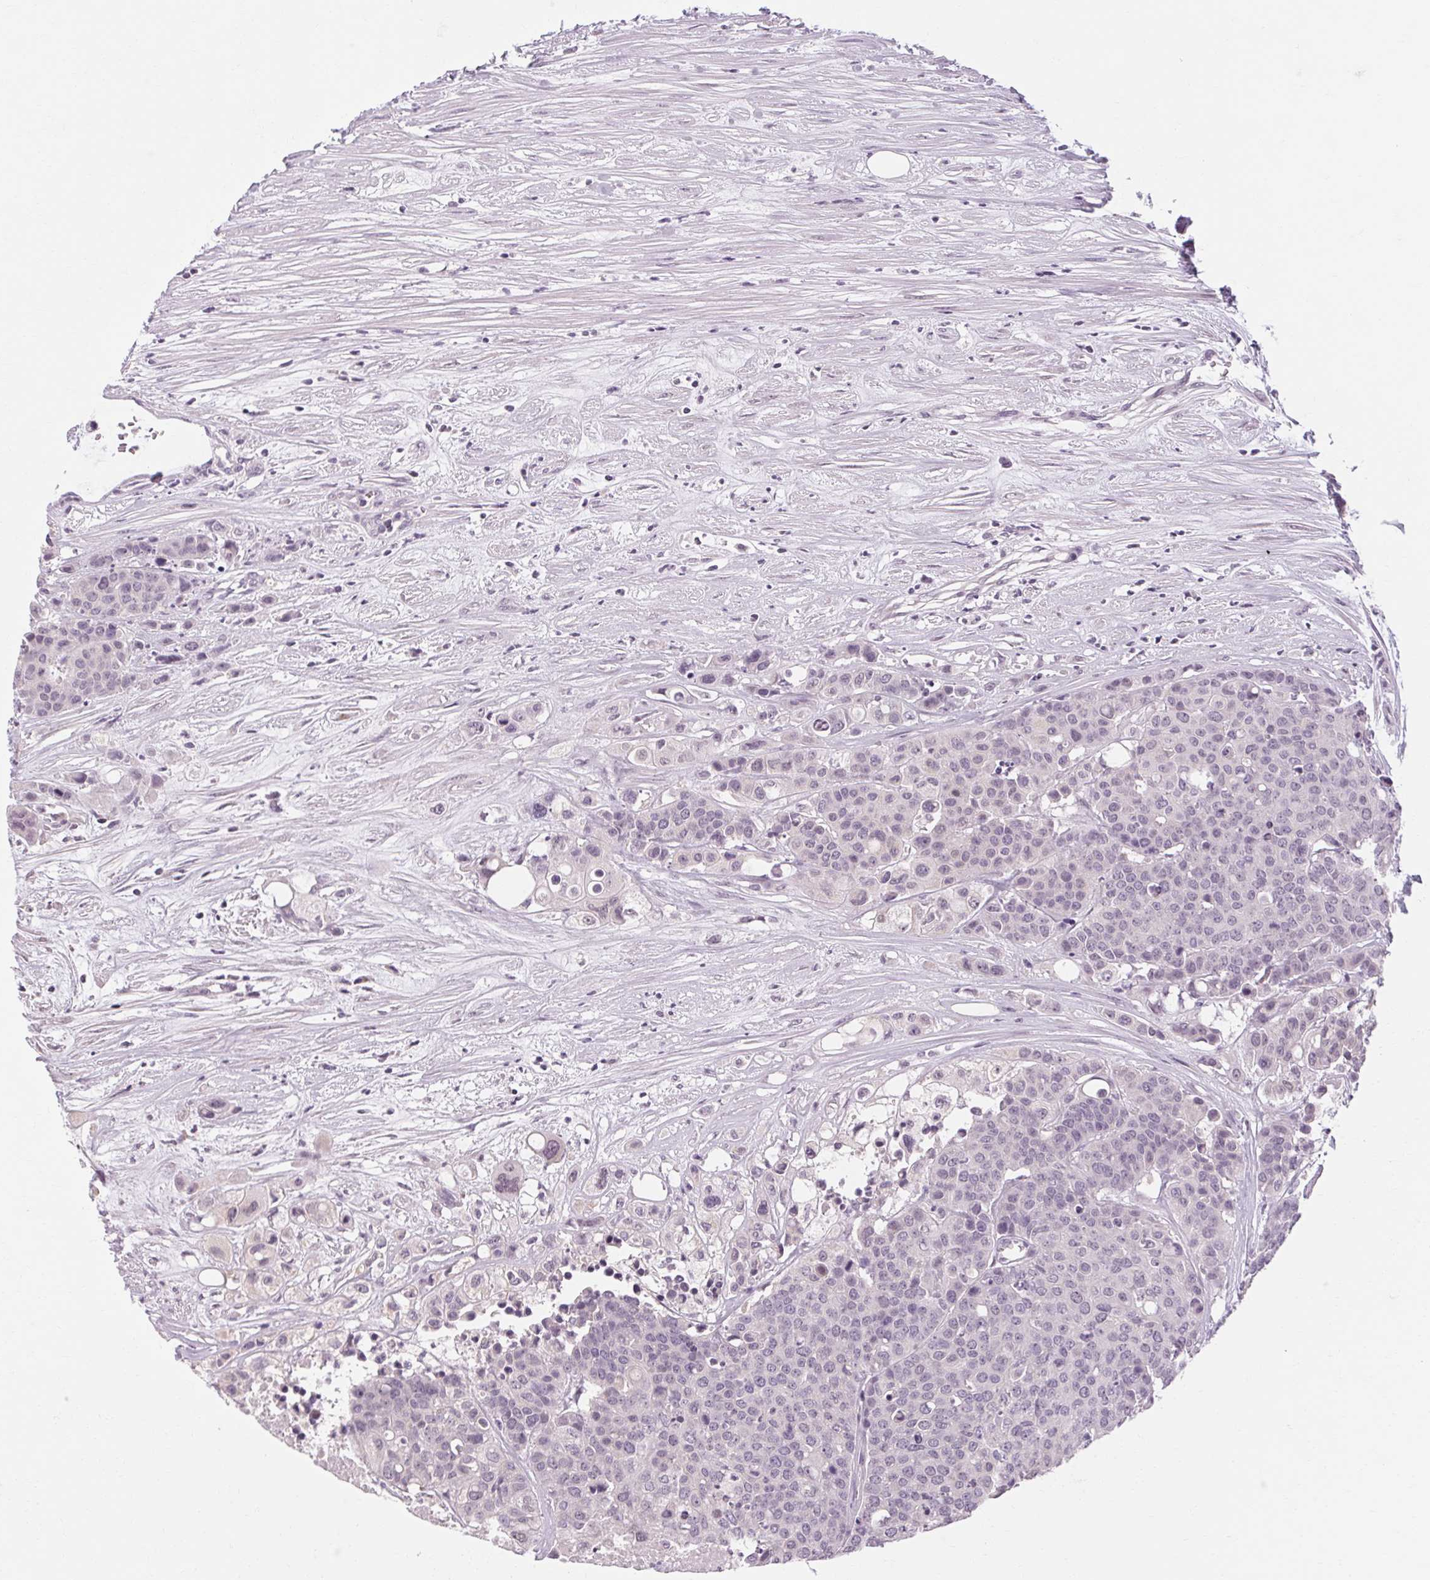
{"staining": {"intensity": "negative", "quantity": "none", "location": "none"}, "tissue": "carcinoid", "cell_type": "Tumor cells", "image_type": "cancer", "snomed": [{"axis": "morphology", "description": "Carcinoid, malignant, NOS"}, {"axis": "topography", "description": "Colon"}], "caption": "DAB immunohistochemical staining of malignant carcinoid displays no significant expression in tumor cells. Brightfield microscopy of immunohistochemistry (IHC) stained with DAB (3,3'-diaminobenzidine) (brown) and hematoxylin (blue), captured at high magnification.", "gene": "KLHL40", "patient": {"sex": "male", "age": 81}}